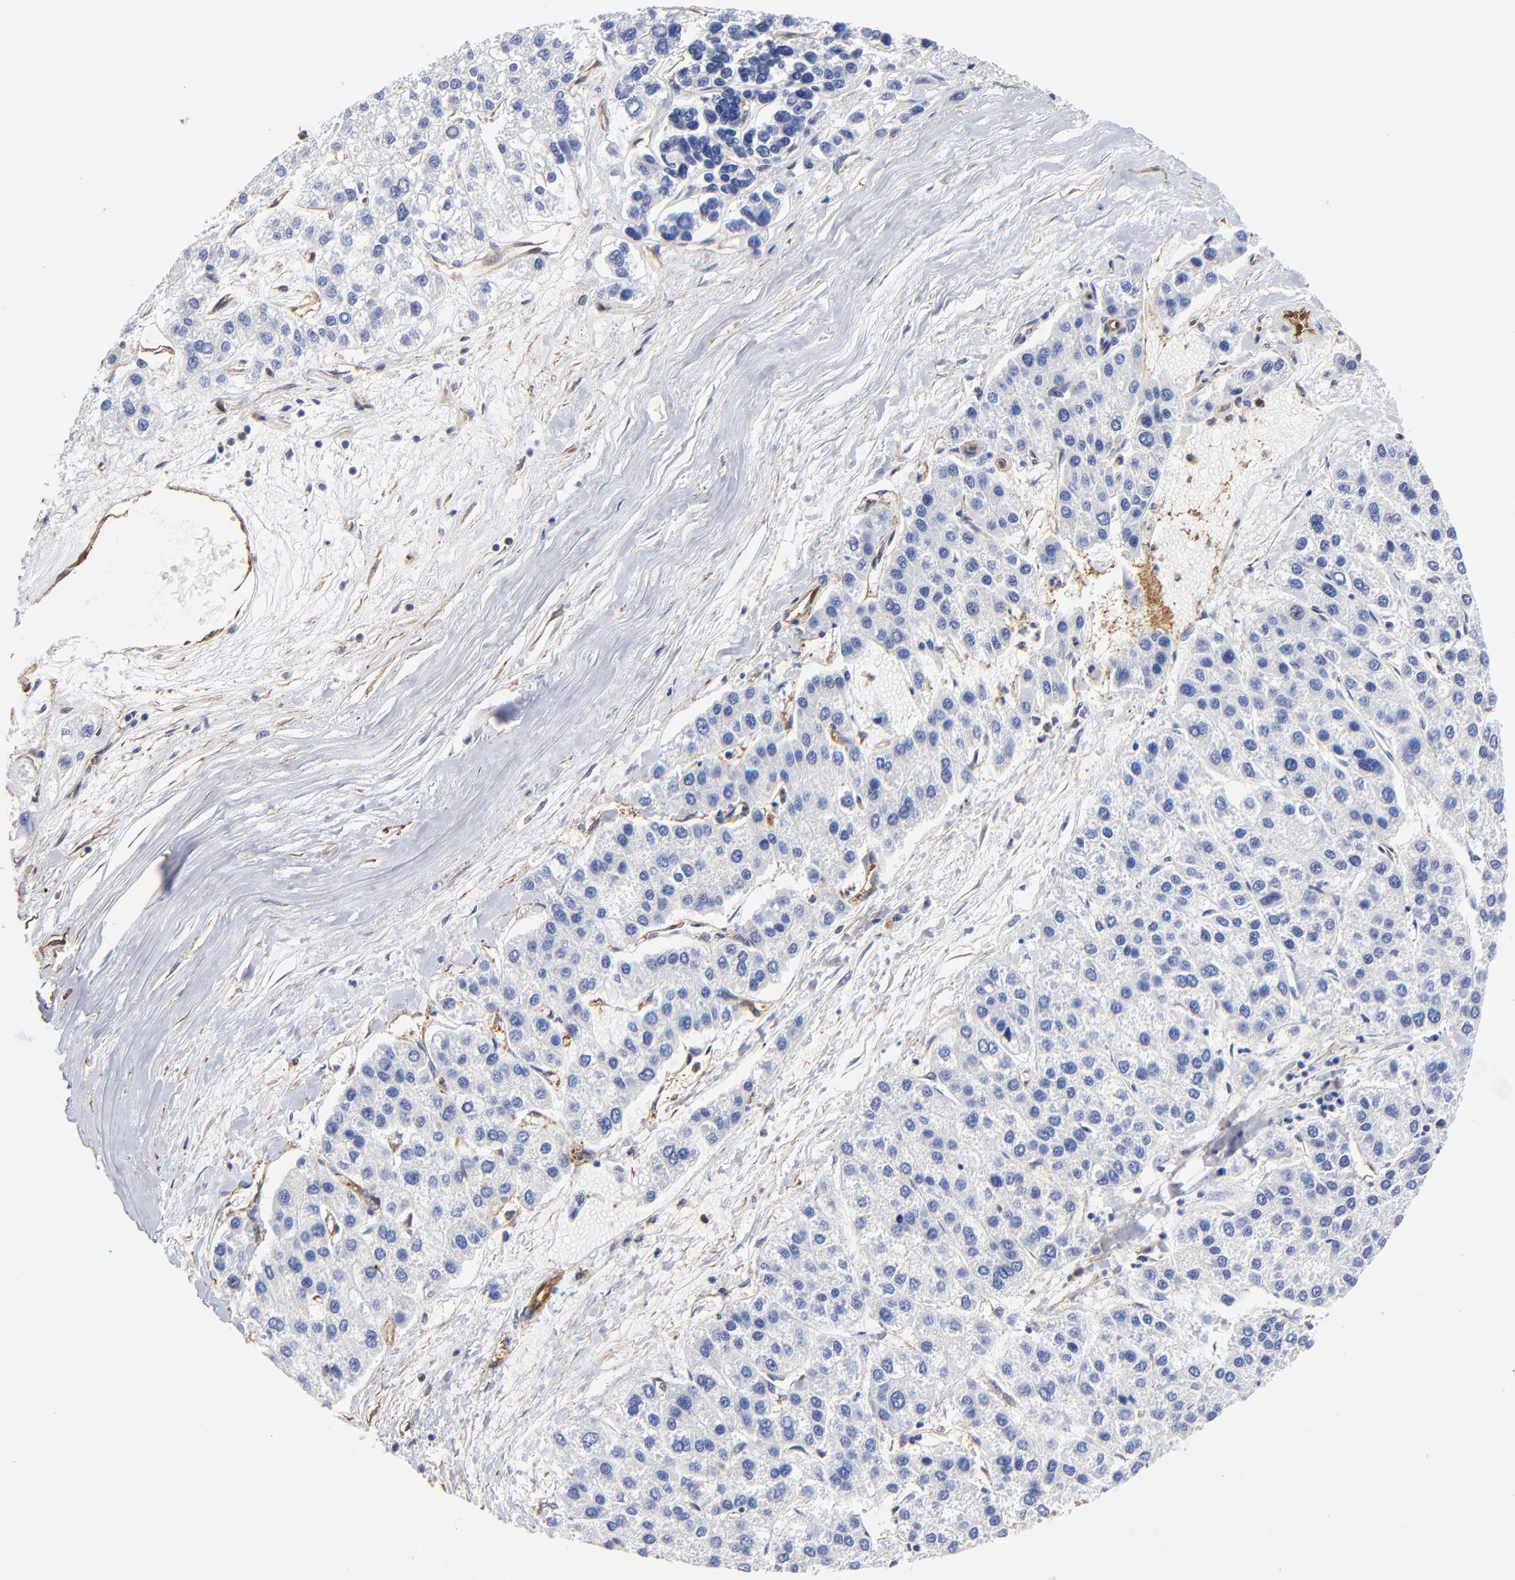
{"staining": {"intensity": "negative", "quantity": "none", "location": "none"}, "tissue": "liver cancer", "cell_type": "Tumor cells", "image_type": "cancer", "snomed": [{"axis": "morphology", "description": "Carcinoma, Hepatocellular, NOS"}, {"axis": "topography", "description": "Liver"}], "caption": "Histopathology image shows no protein expression in tumor cells of hepatocellular carcinoma (liver) tissue. (Stains: DAB immunohistochemistry with hematoxylin counter stain, Microscopy: brightfield microscopy at high magnification).", "gene": "TAGLN2", "patient": {"sex": "female", "age": 85}}